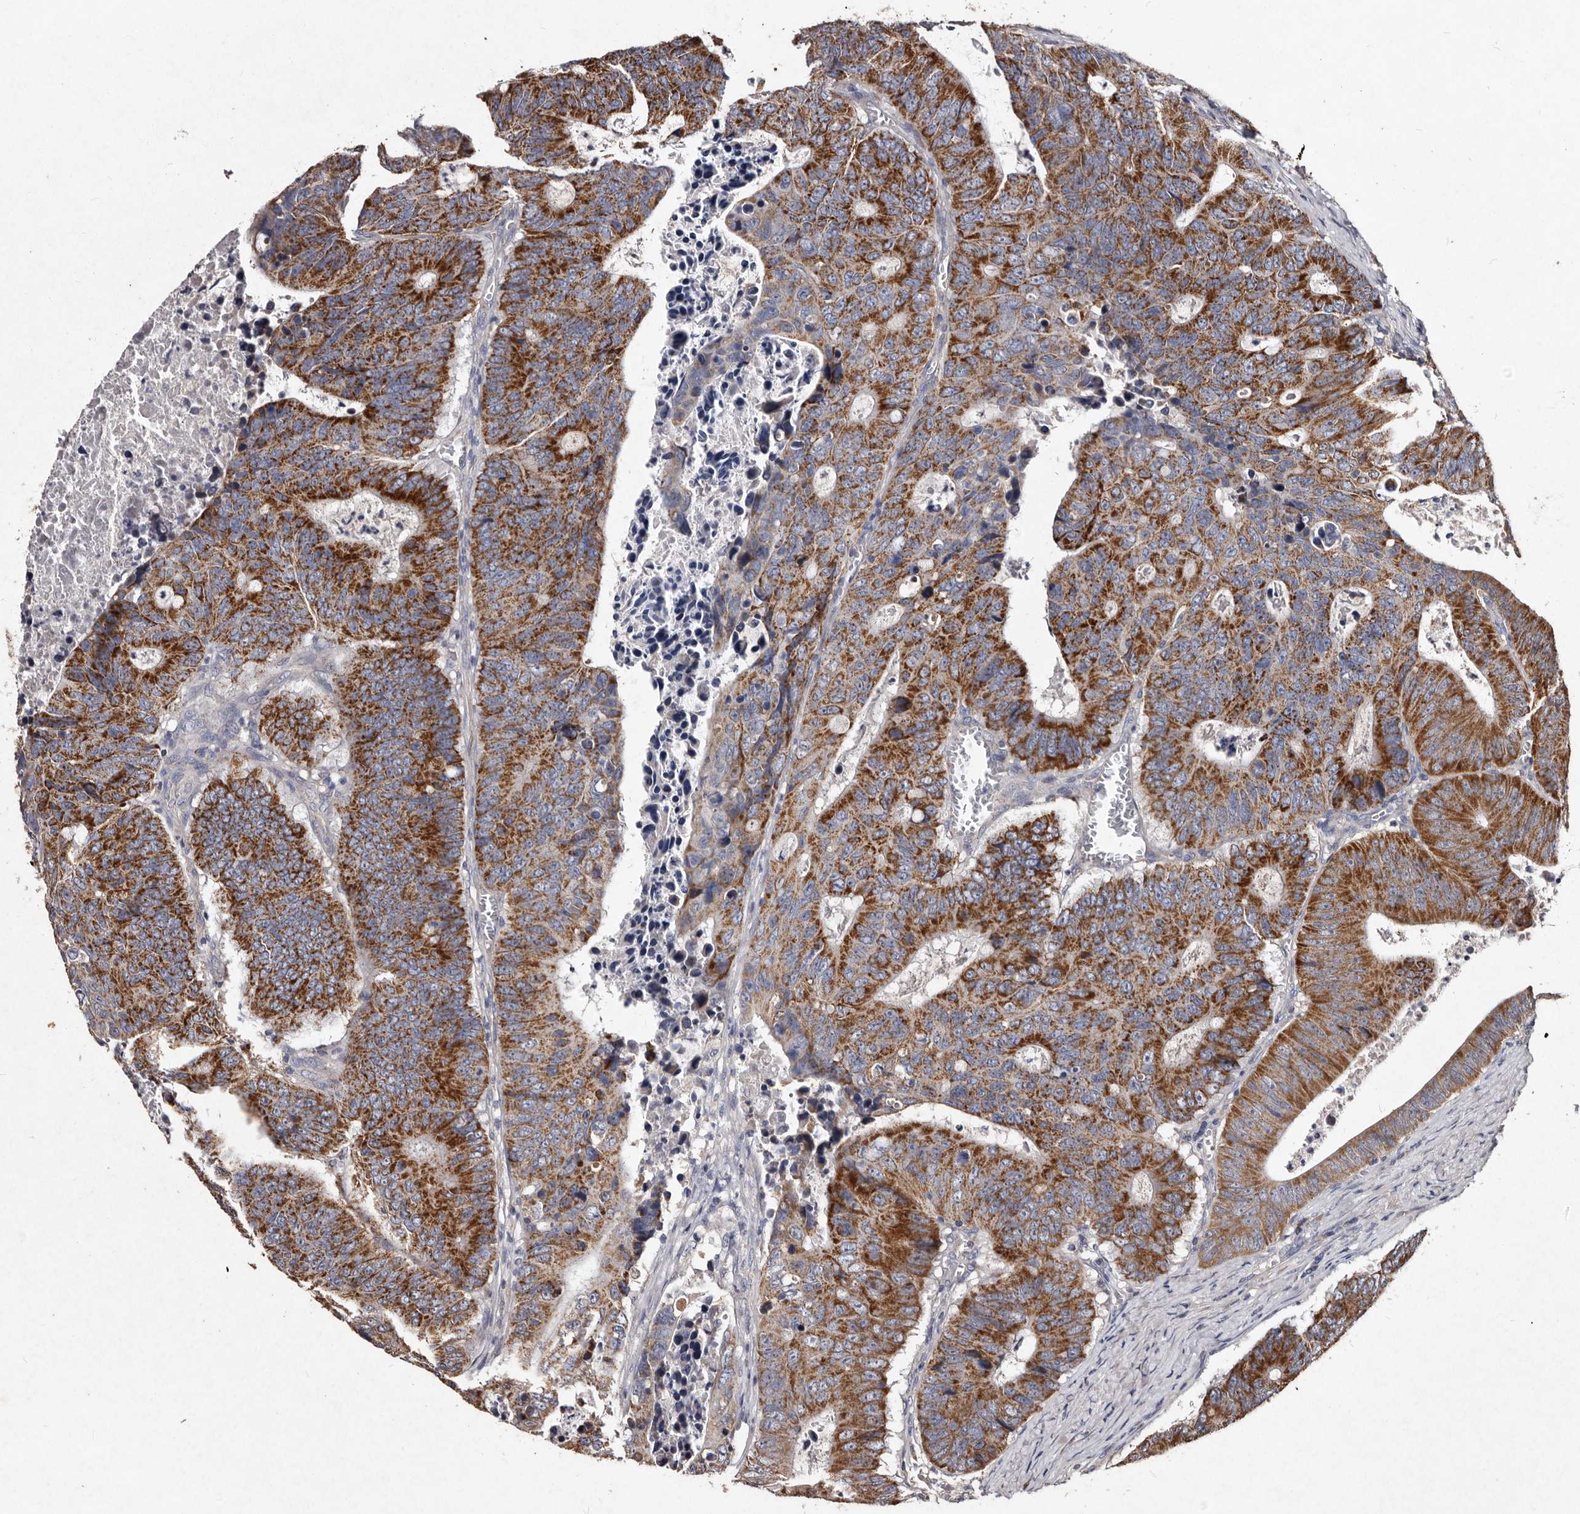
{"staining": {"intensity": "strong", "quantity": ">75%", "location": "cytoplasmic/membranous"}, "tissue": "colorectal cancer", "cell_type": "Tumor cells", "image_type": "cancer", "snomed": [{"axis": "morphology", "description": "Adenocarcinoma, NOS"}, {"axis": "topography", "description": "Colon"}], "caption": "This is an image of IHC staining of adenocarcinoma (colorectal), which shows strong positivity in the cytoplasmic/membranous of tumor cells.", "gene": "TFB1M", "patient": {"sex": "male", "age": 87}}